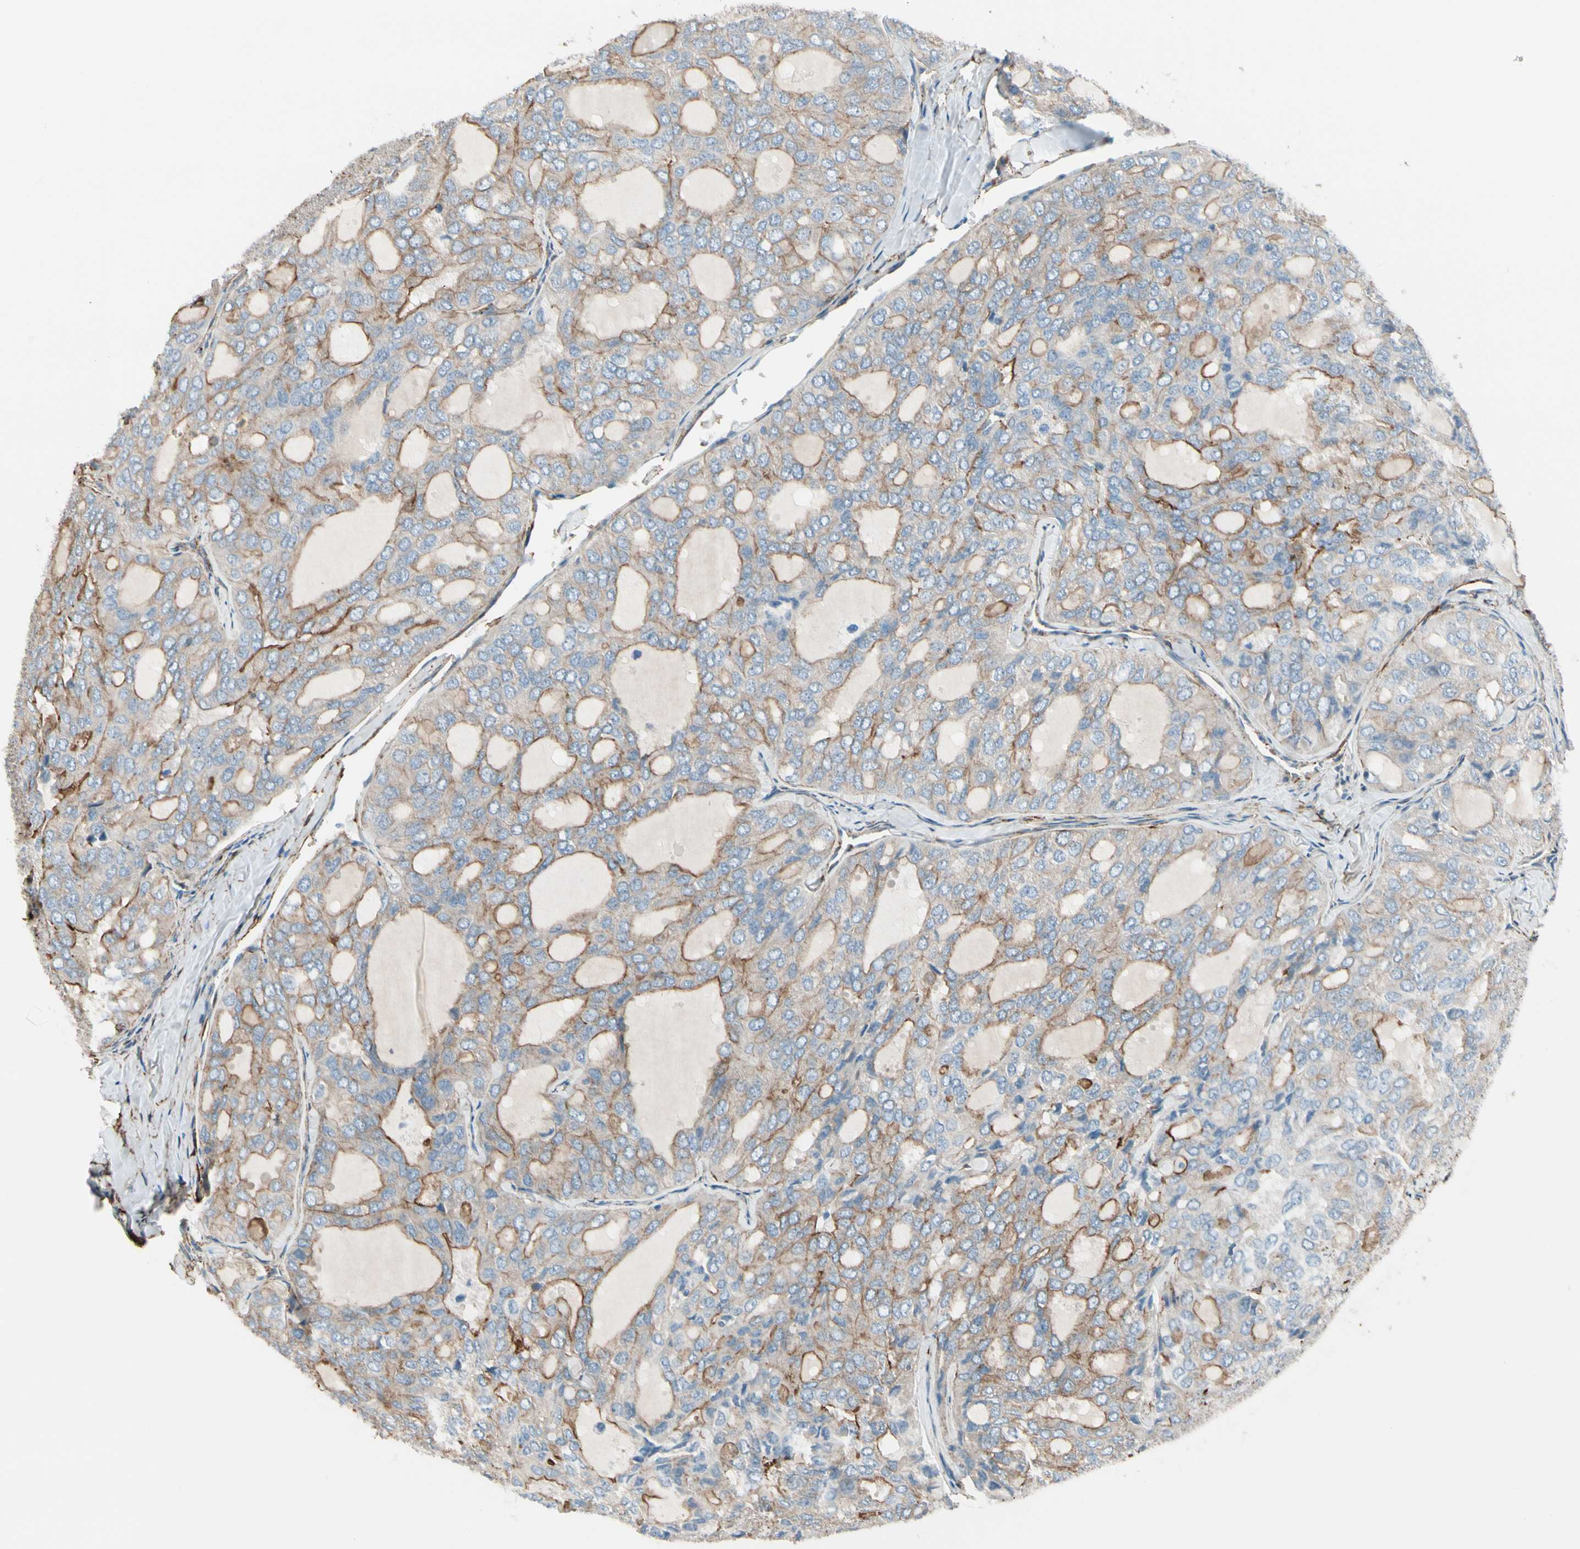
{"staining": {"intensity": "moderate", "quantity": "25%-75%", "location": "cytoplasmic/membranous"}, "tissue": "thyroid cancer", "cell_type": "Tumor cells", "image_type": "cancer", "snomed": [{"axis": "morphology", "description": "Follicular adenoma carcinoma, NOS"}, {"axis": "topography", "description": "Thyroid gland"}], "caption": "The immunohistochemical stain labels moderate cytoplasmic/membranous staining in tumor cells of thyroid cancer (follicular adenoma carcinoma) tissue. (Brightfield microscopy of DAB IHC at high magnification).", "gene": "CALD1", "patient": {"sex": "male", "age": 75}}